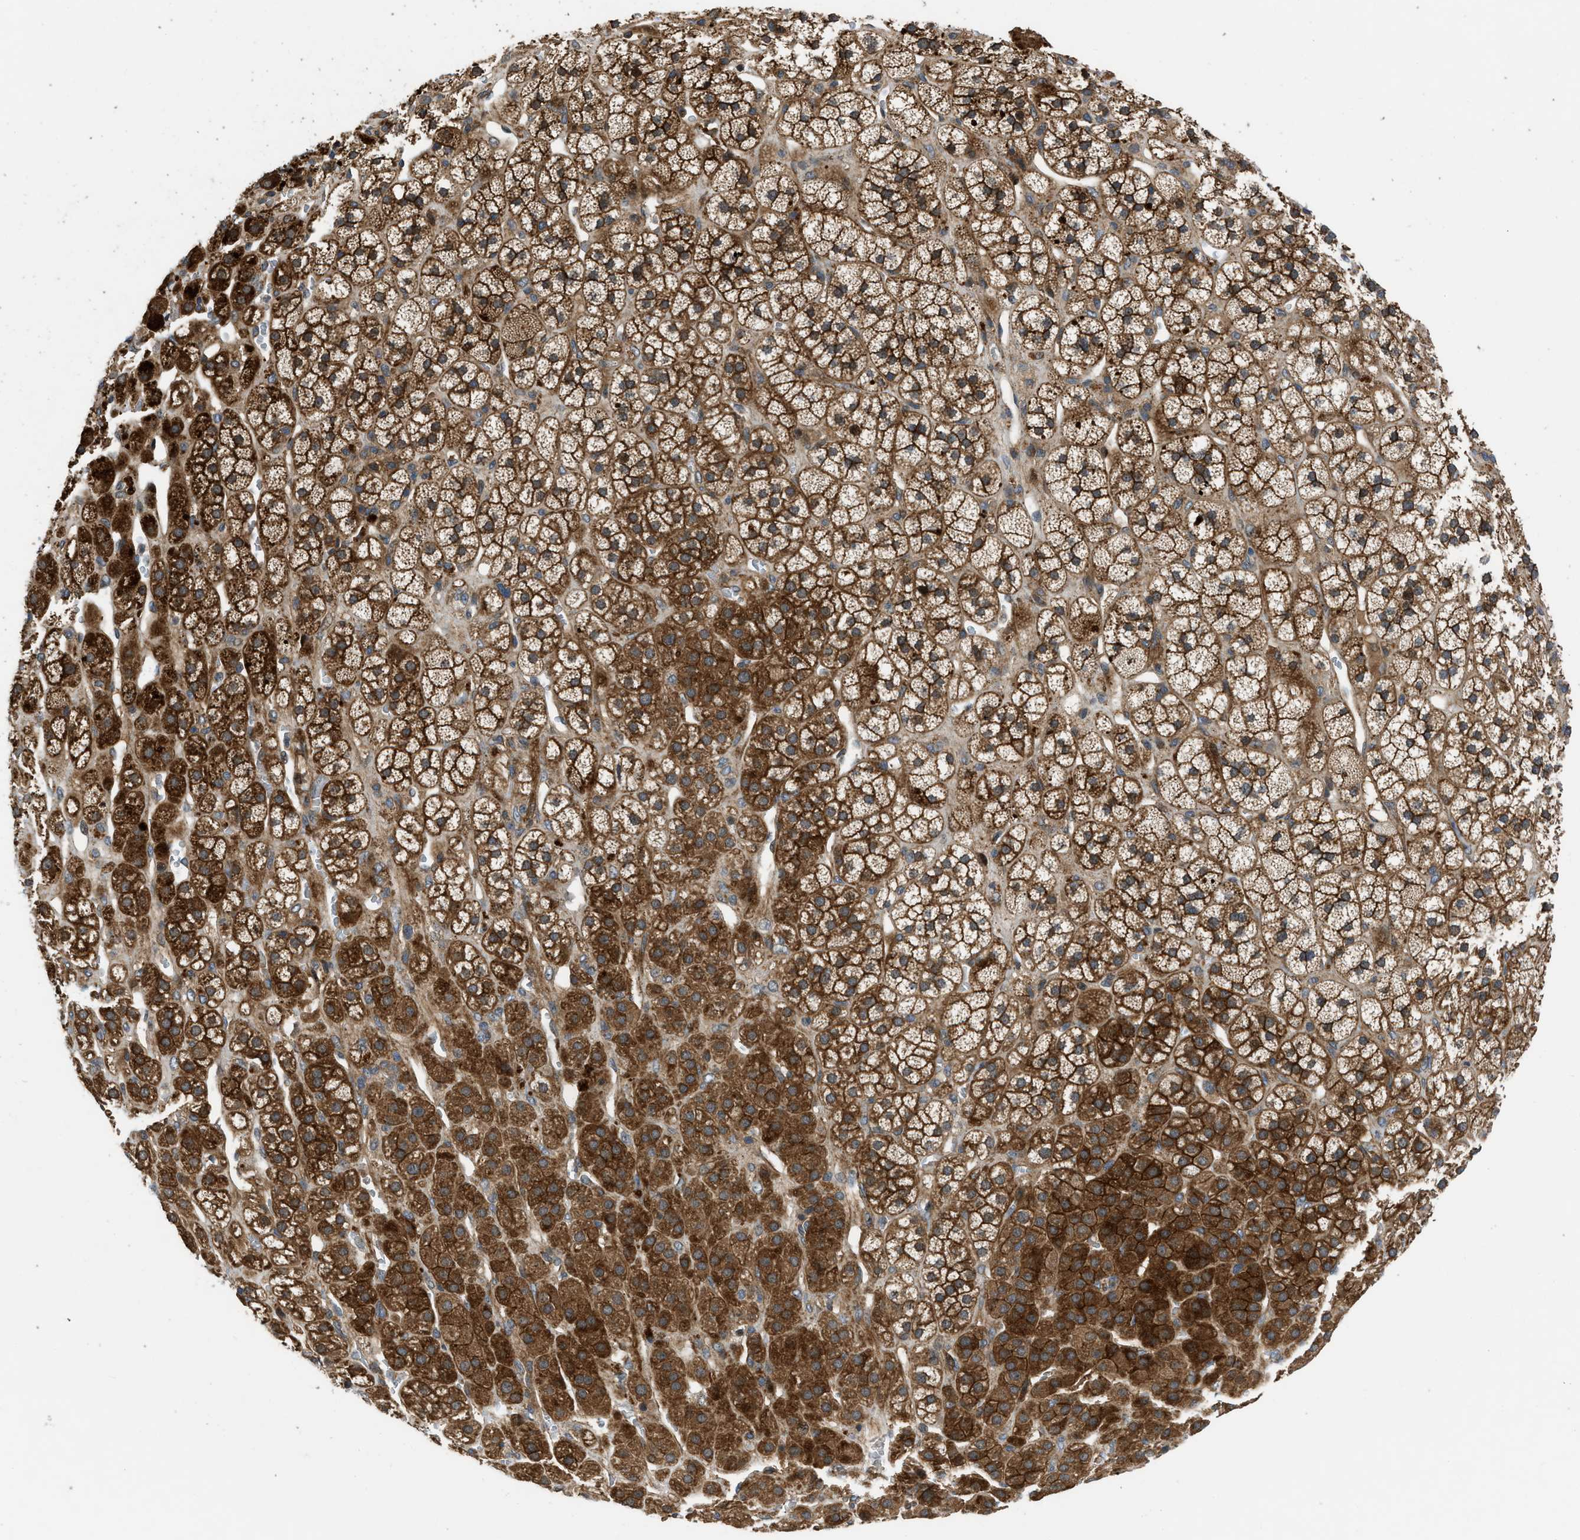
{"staining": {"intensity": "strong", "quantity": ">75%", "location": "cytoplasmic/membranous"}, "tissue": "adrenal gland", "cell_type": "Glandular cells", "image_type": "normal", "snomed": [{"axis": "morphology", "description": "Normal tissue, NOS"}, {"axis": "topography", "description": "Adrenal gland"}], "caption": "High-power microscopy captured an IHC micrograph of unremarkable adrenal gland, revealing strong cytoplasmic/membranous staining in approximately >75% of glandular cells.", "gene": "CNNM3", "patient": {"sex": "male", "age": 56}}